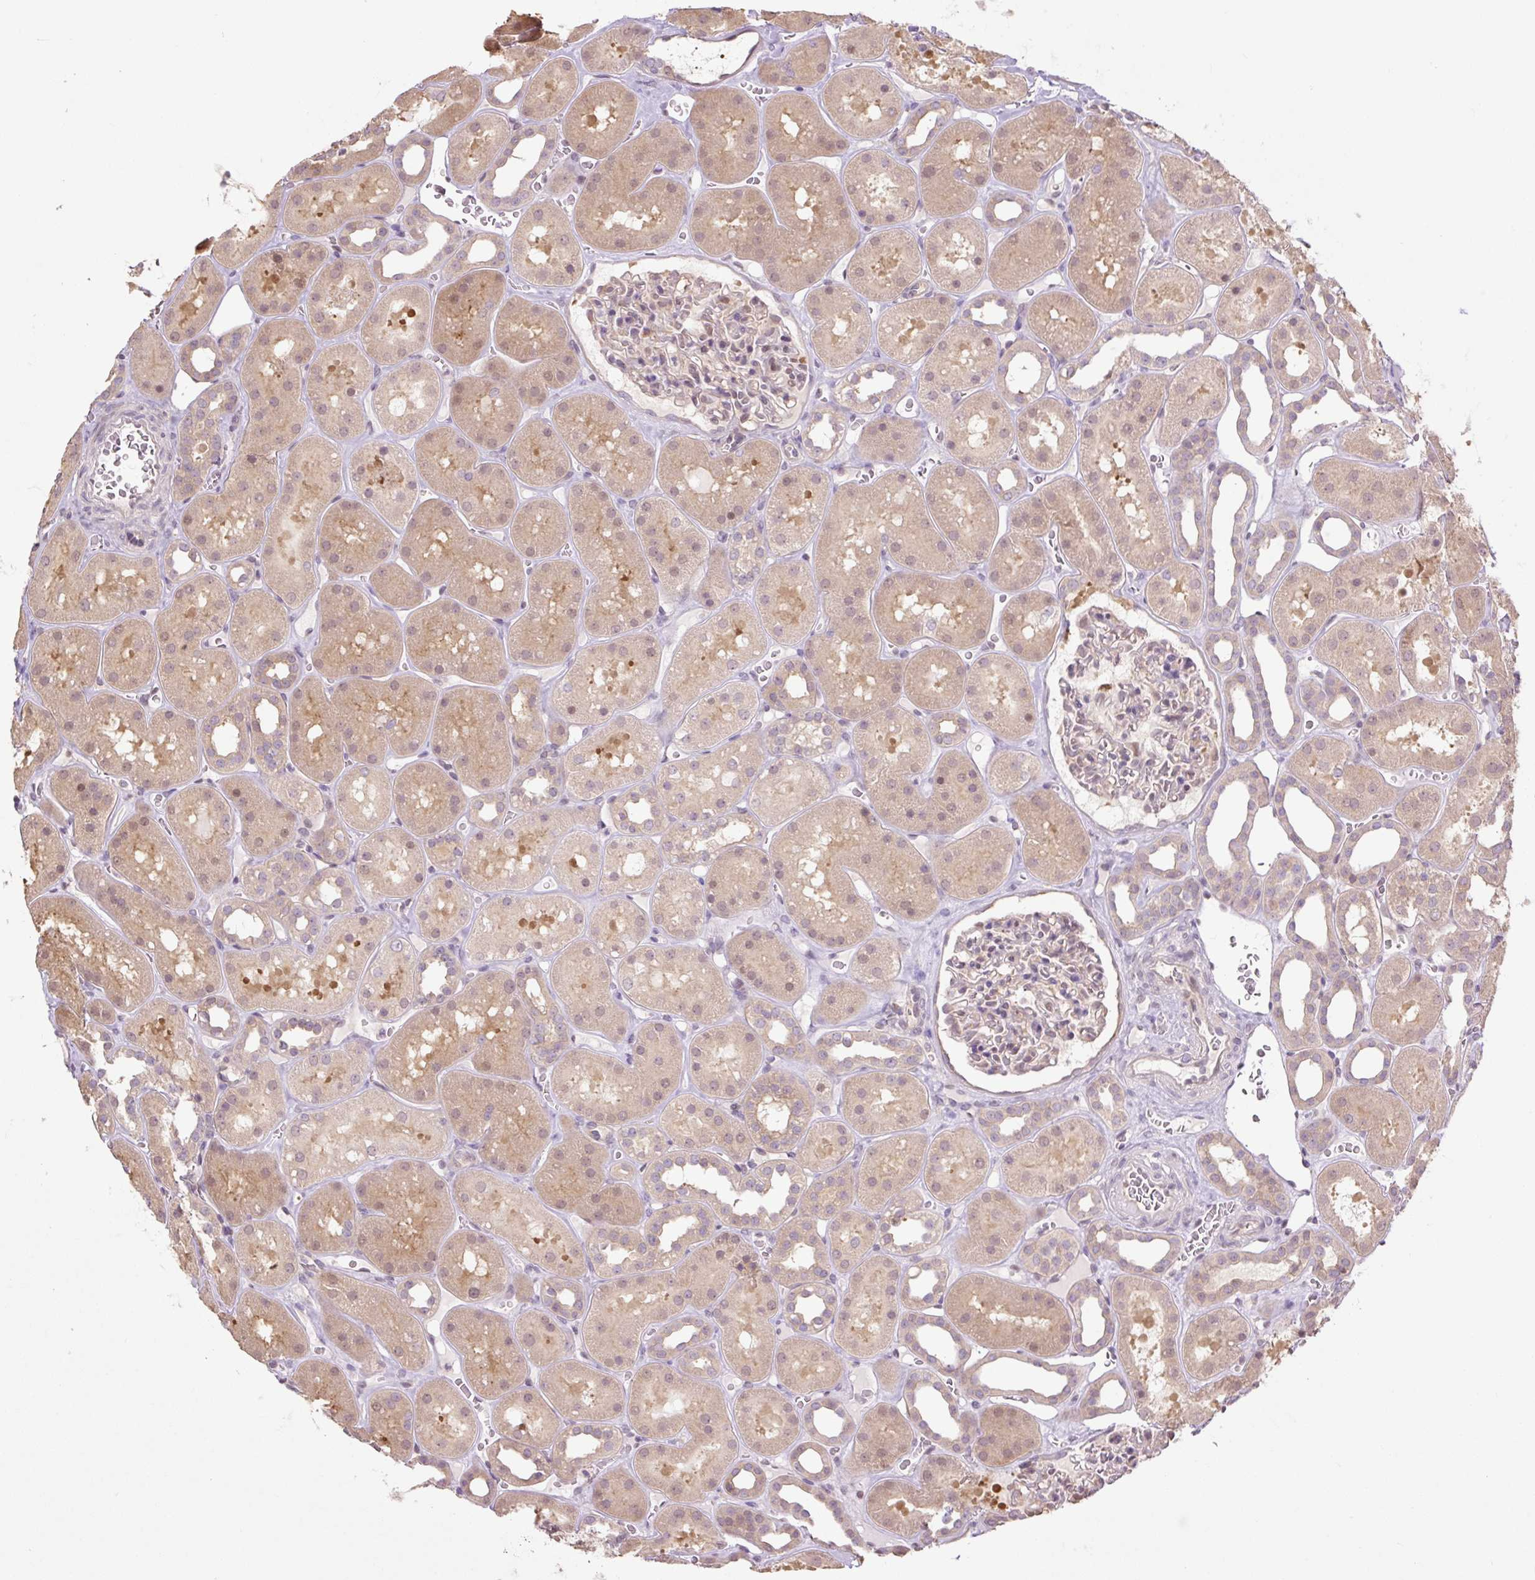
{"staining": {"intensity": "moderate", "quantity": "25%-75%", "location": "cytoplasmic/membranous"}, "tissue": "kidney", "cell_type": "Cells in glomeruli", "image_type": "normal", "snomed": [{"axis": "morphology", "description": "Normal tissue, NOS"}, {"axis": "topography", "description": "Kidney"}], "caption": "Kidney was stained to show a protein in brown. There is medium levels of moderate cytoplasmic/membranous expression in about 25%-75% of cells in glomeruli.", "gene": "TPT1", "patient": {"sex": "female", "age": 41}}